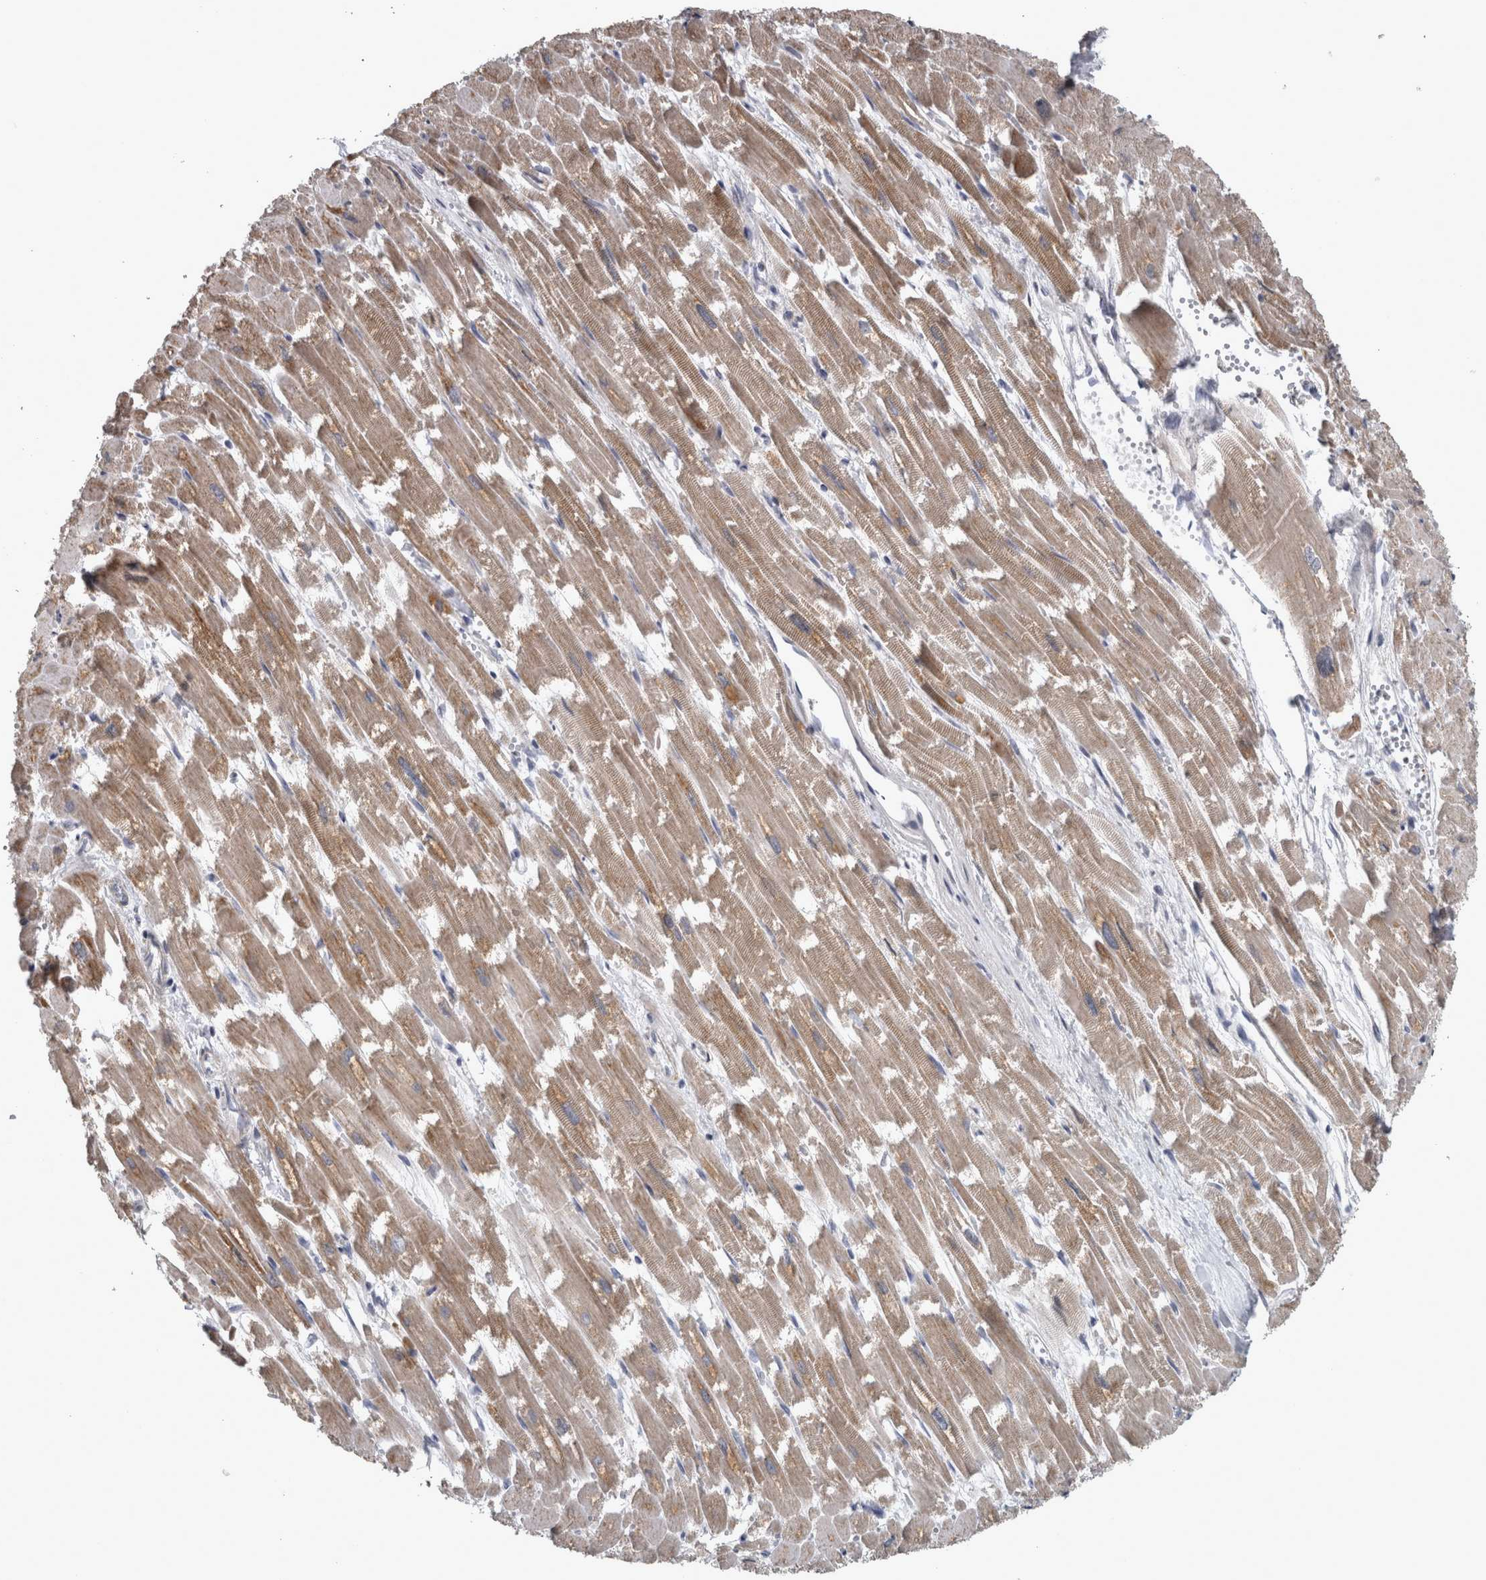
{"staining": {"intensity": "moderate", "quantity": ">75%", "location": "cytoplasmic/membranous"}, "tissue": "heart muscle", "cell_type": "Cardiomyocytes", "image_type": "normal", "snomed": [{"axis": "morphology", "description": "Normal tissue, NOS"}, {"axis": "topography", "description": "Heart"}], "caption": "Heart muscle stained with DAB (3,3'-diaminobenzidine) immunohistochemistry shows medium levels of moderate cytoplasmic/membranous positivity in about >75% of cardiomyocytes.", "gene": "DBT", "patient": {"sex": "male", "age": 54}}